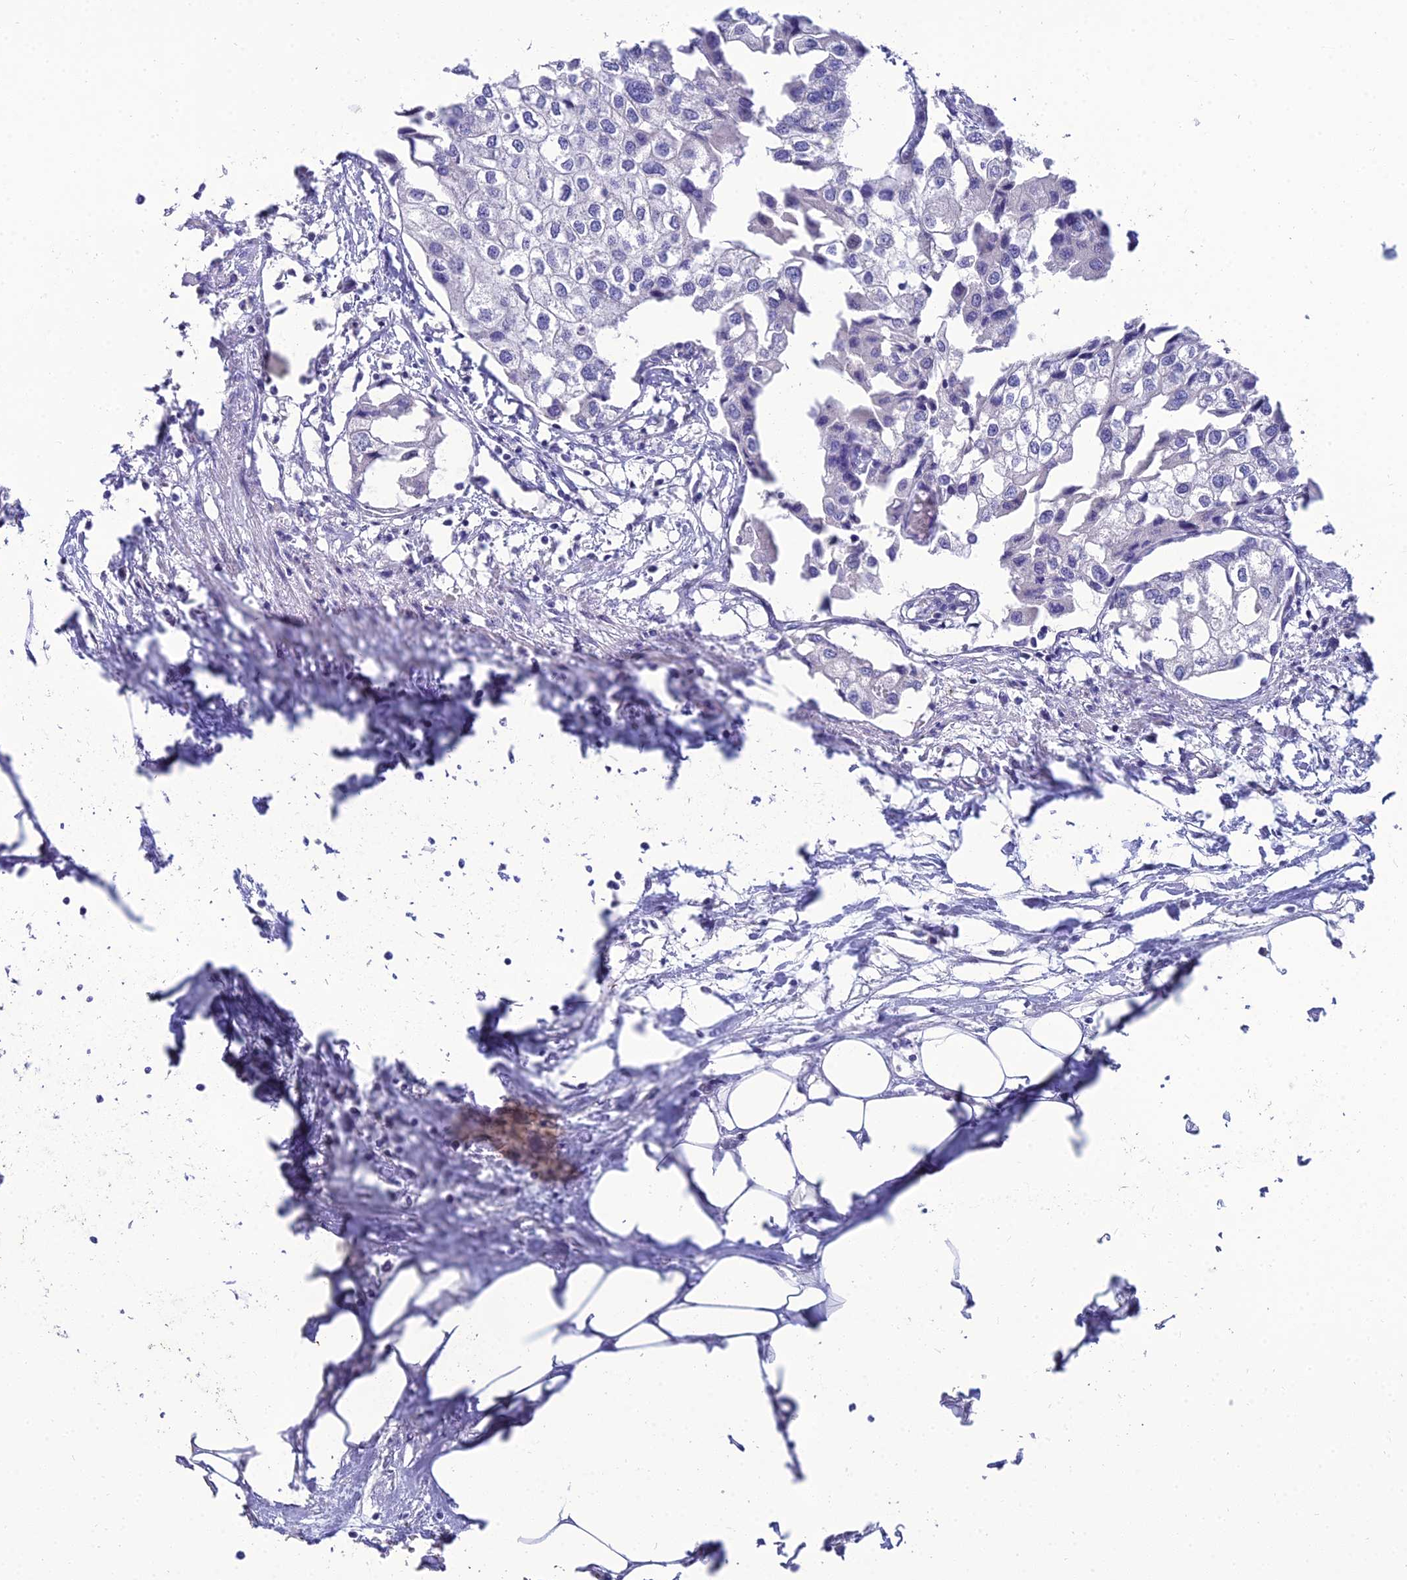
{"staining": {"intensity": "negative", "quantity": "none", "location": "none"}, "tissue": "urothelial cancer", "cell_type": "Tumor cells", "image_type": "cancer", "snomed": [{"axis": "morphology", "description": "Urothelial carcinoma, High grade"}, {"axis": "topography", "description": "Urinary bladder"}], "caption": "Immunohistochemistry (IHC) micrograph of neoplastic tissue: urothelial cancer stained with DAB displays no significant protein positivity in tumor cells.", "gene": "NPY", "patient": {"sex": "male", "age": 64}}